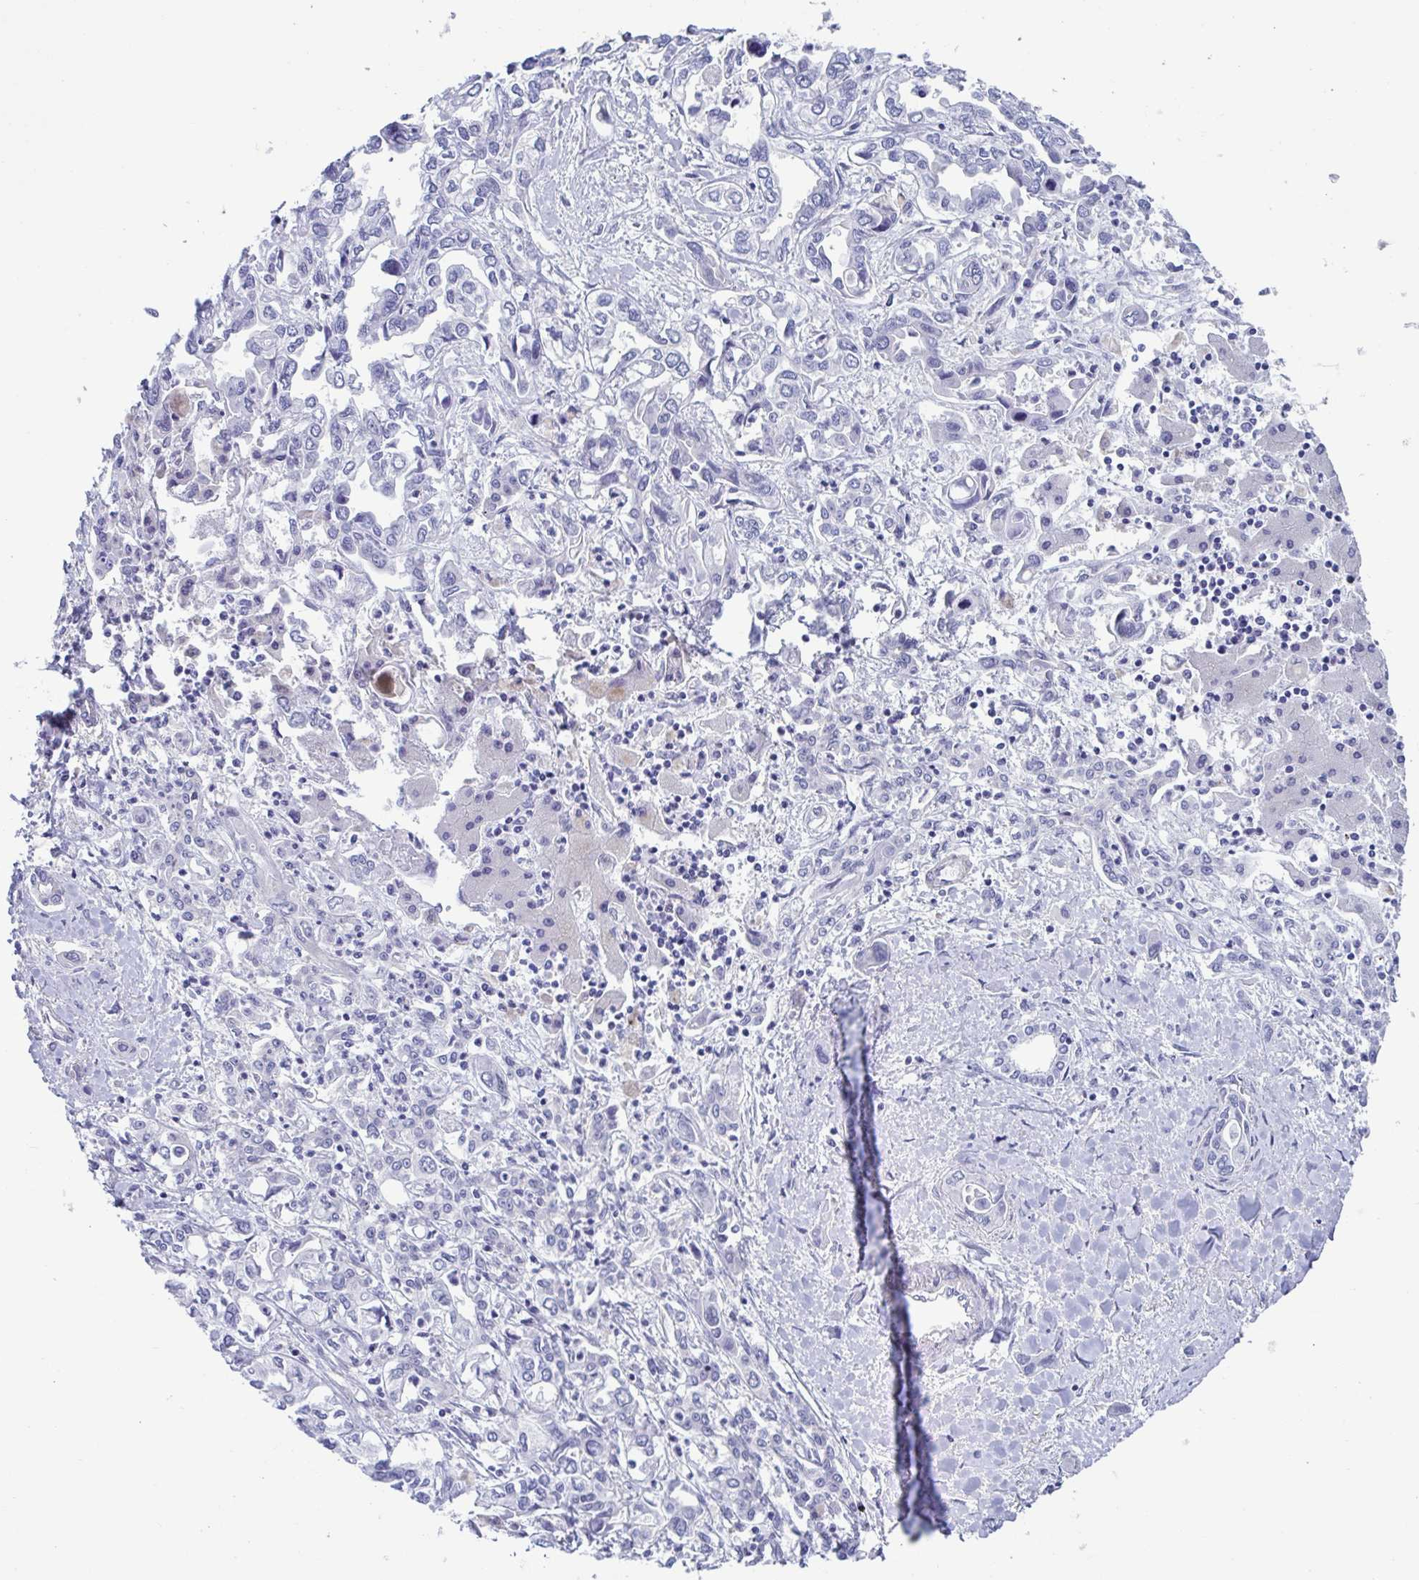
{"staining": {"intensity": "negative", "quantity": "none", "location": "none"}, "tissue": "liver cancer", "cell_type": "Tumor cells", "image_type": "cancer", "snomed": [{"axis": "morphology", "description": "Cholangiocarcinoma"}, {"axis": "topography", "description": "Liver"}], "caption": "A high-resolution histopathology image shows IHC staining of liver cholangiocarcinoma, which shows no significant staining in tumor cells.", "gene": "LPIN3", "patient": {"sex": "female", "age": 64}}